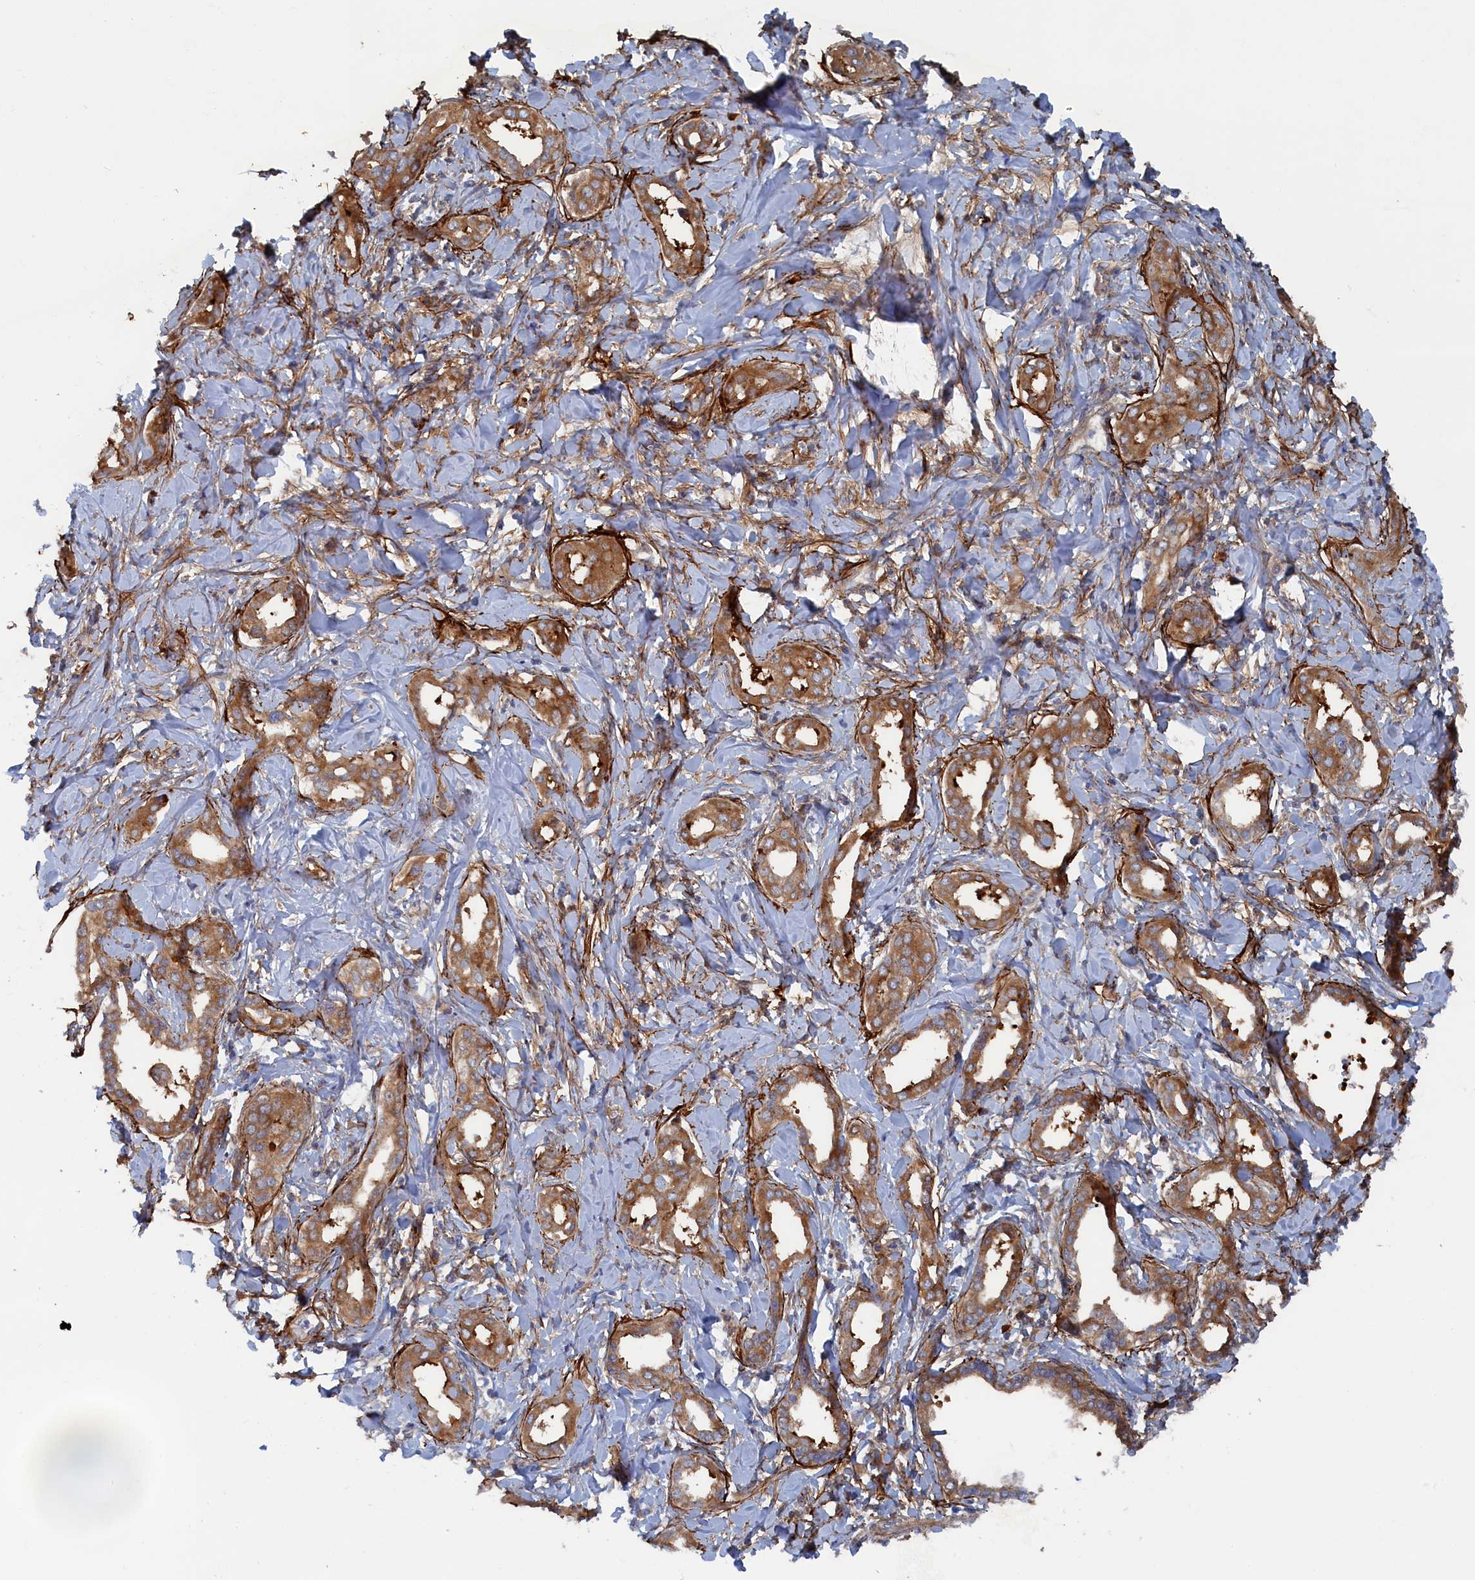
{"staining": {"intensity": "moderate", "quantity": ">75%", "location": "cytoplasmic/membranous"}, "tissue": "liver cancer", "cell_type": "Tumor cells", "image_type": "cancer", "snomed": [{"axis": "morphology", "description": "Cholangiocarcinoma"}, {"axis": "topography", "description": "Liver"}], "caption": "Moderate cytoplasmic/membranous expression for a protein is appreciated in approximately >75% of tumor cells of liver cancer using IHC.", "gene": "TMEM196", "patient": {"sex": "female", "age": 77}}